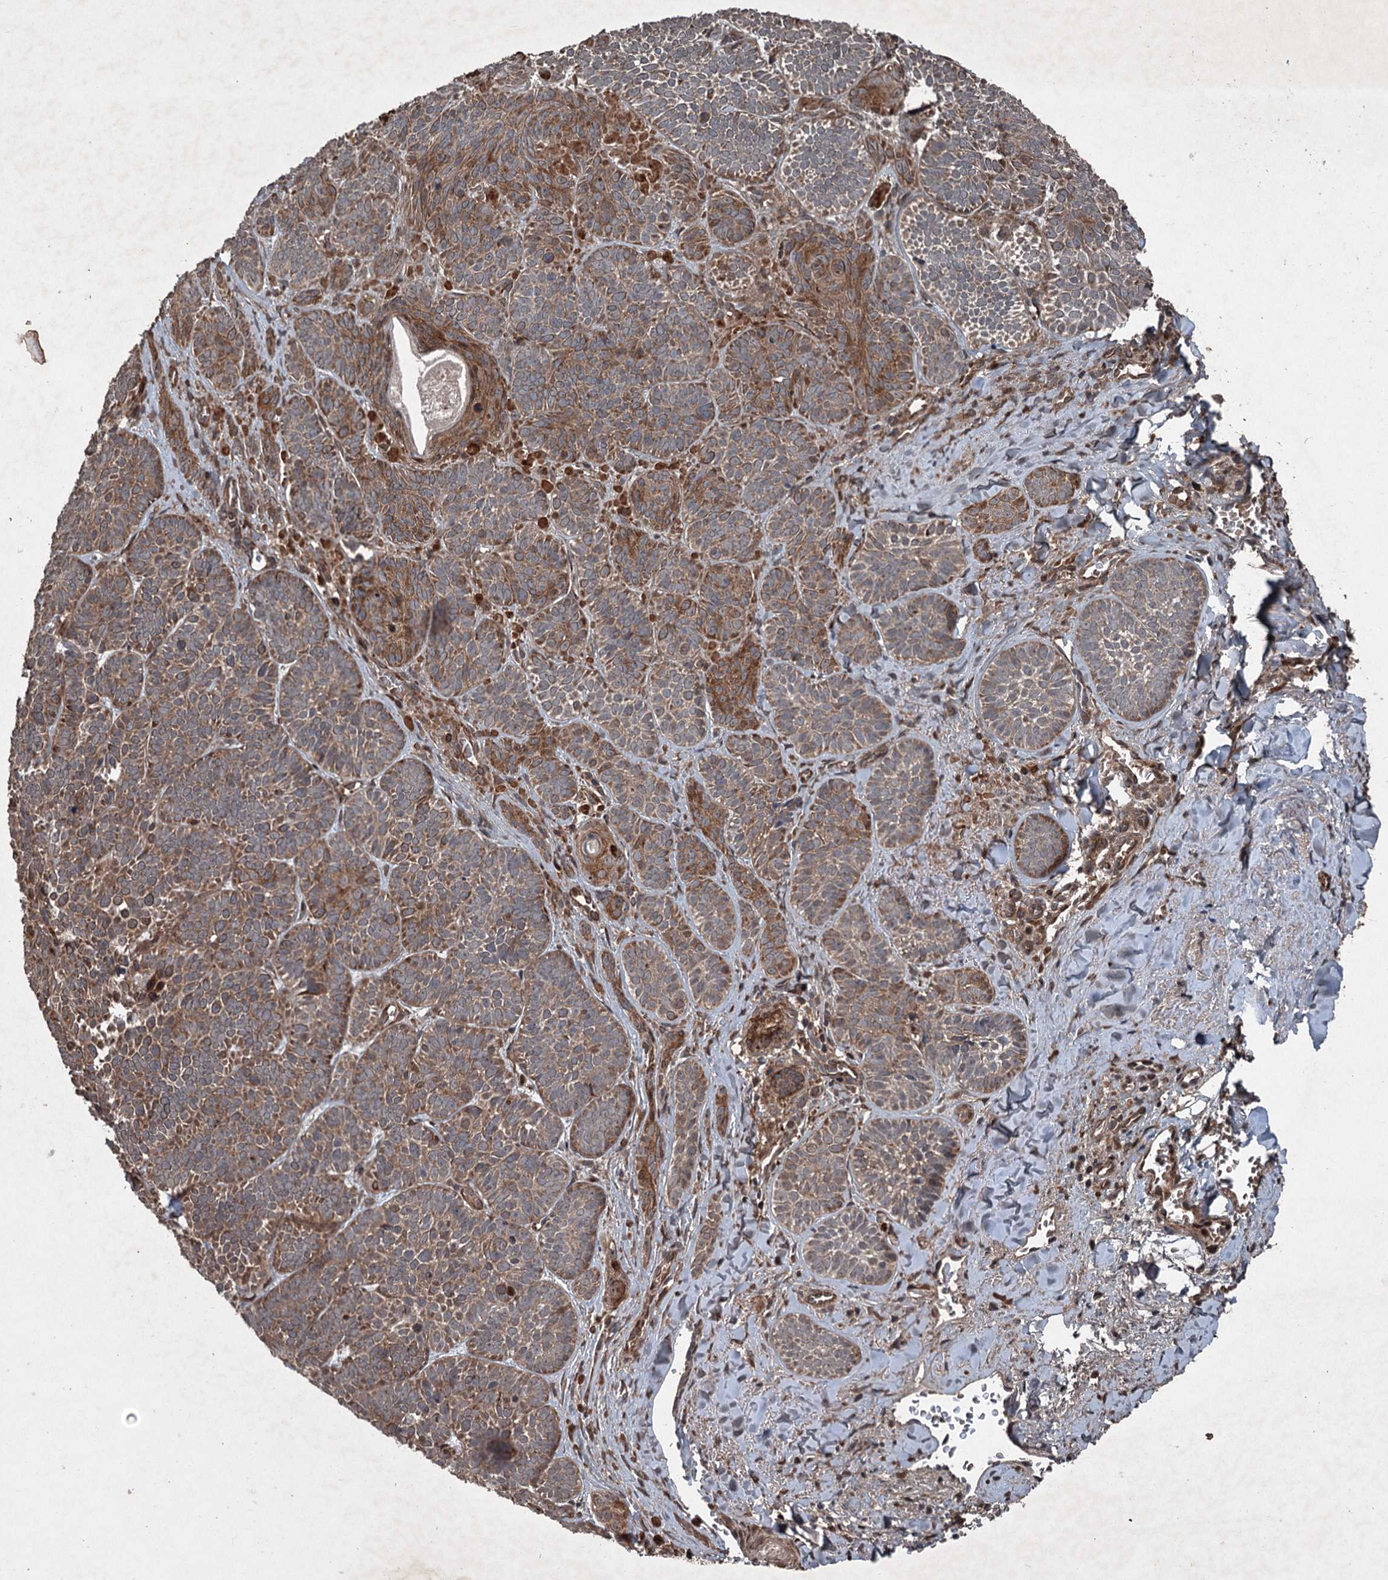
{"staining": {"intensity": "moderate", "quantity": ">75%", "location": "cytoplasmic/membranous"}, "tissue": "skin cancer", "cell_type": "Tumor cells", "image_type": "cancer", "snomed": [{"axis": "morphology", "description": "Basal cell carcinoma"}, {"axis": "topography", "description": "Skin"}], "caption": "Immunohistochemical staining of skin cancer shows medium levels of moderate cytoplasmic/membranous protein positivity in approximately >75% of tumor cells. (Stains: DAB (3,3'-diaminobenzidine) in brown, nuclei in blue, Microscopy: brightfield microscopy at high magnification).", "gene": "ALAS1", "patient": {"sex": "male", "age": 85}}